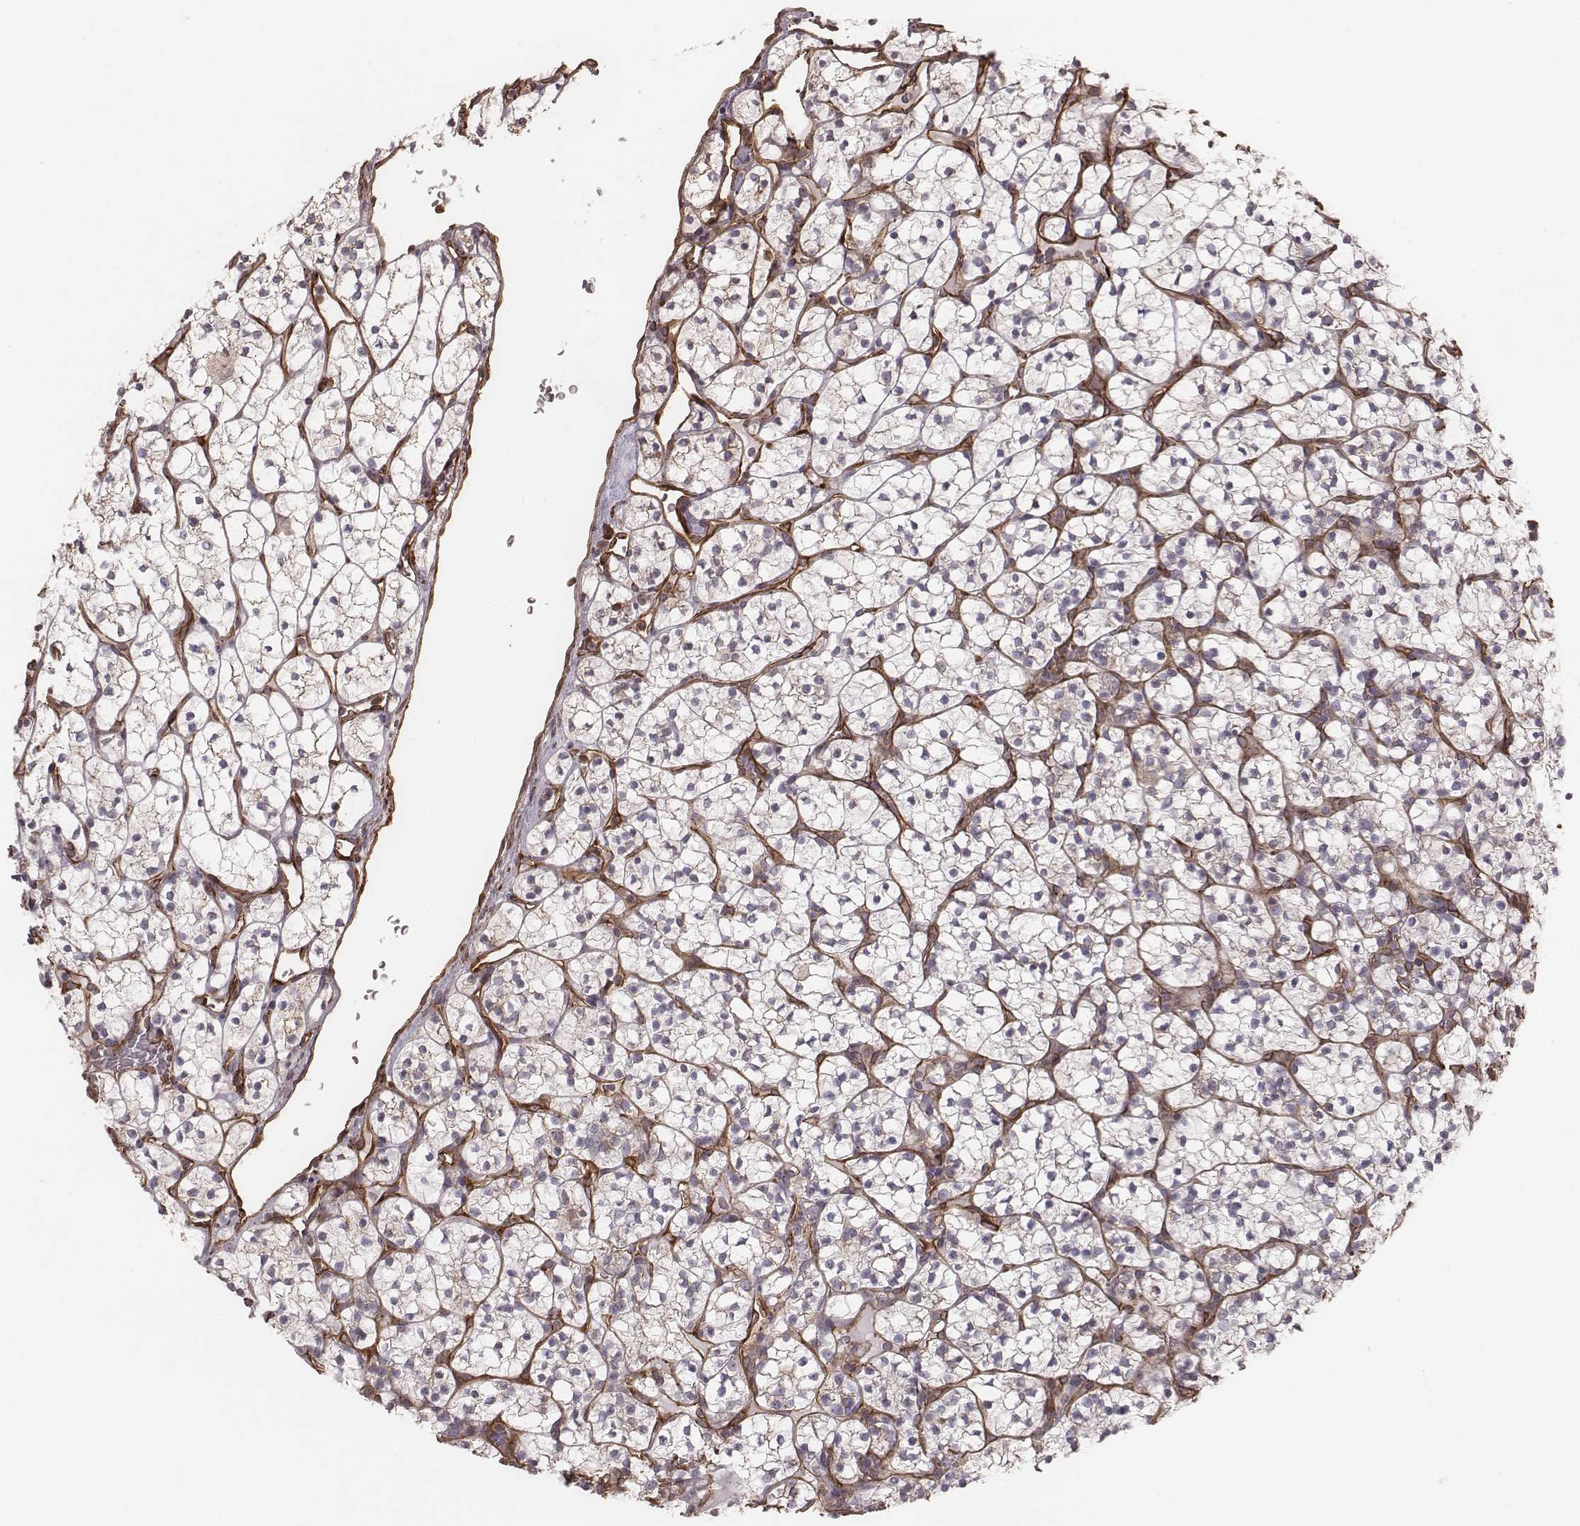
{"staining": {"intensity": "negative", "quantity": "none", "location": "none"}, "tissue": "renal cancer", "cell_type": "Tumor cells", "image_type": "cancer", "snomed": [{"axis": "morphology", "description": "Adenocarcinoma, NOS"}, {"axis": "topography", "description": "Kidney"}], "caption": "Renal cancer (adenocarcinoma) stained for a protein using IHC displays no expression tumor cells.", "gene": "PALMD", "patient": {"sex": "female", "age": 89}}